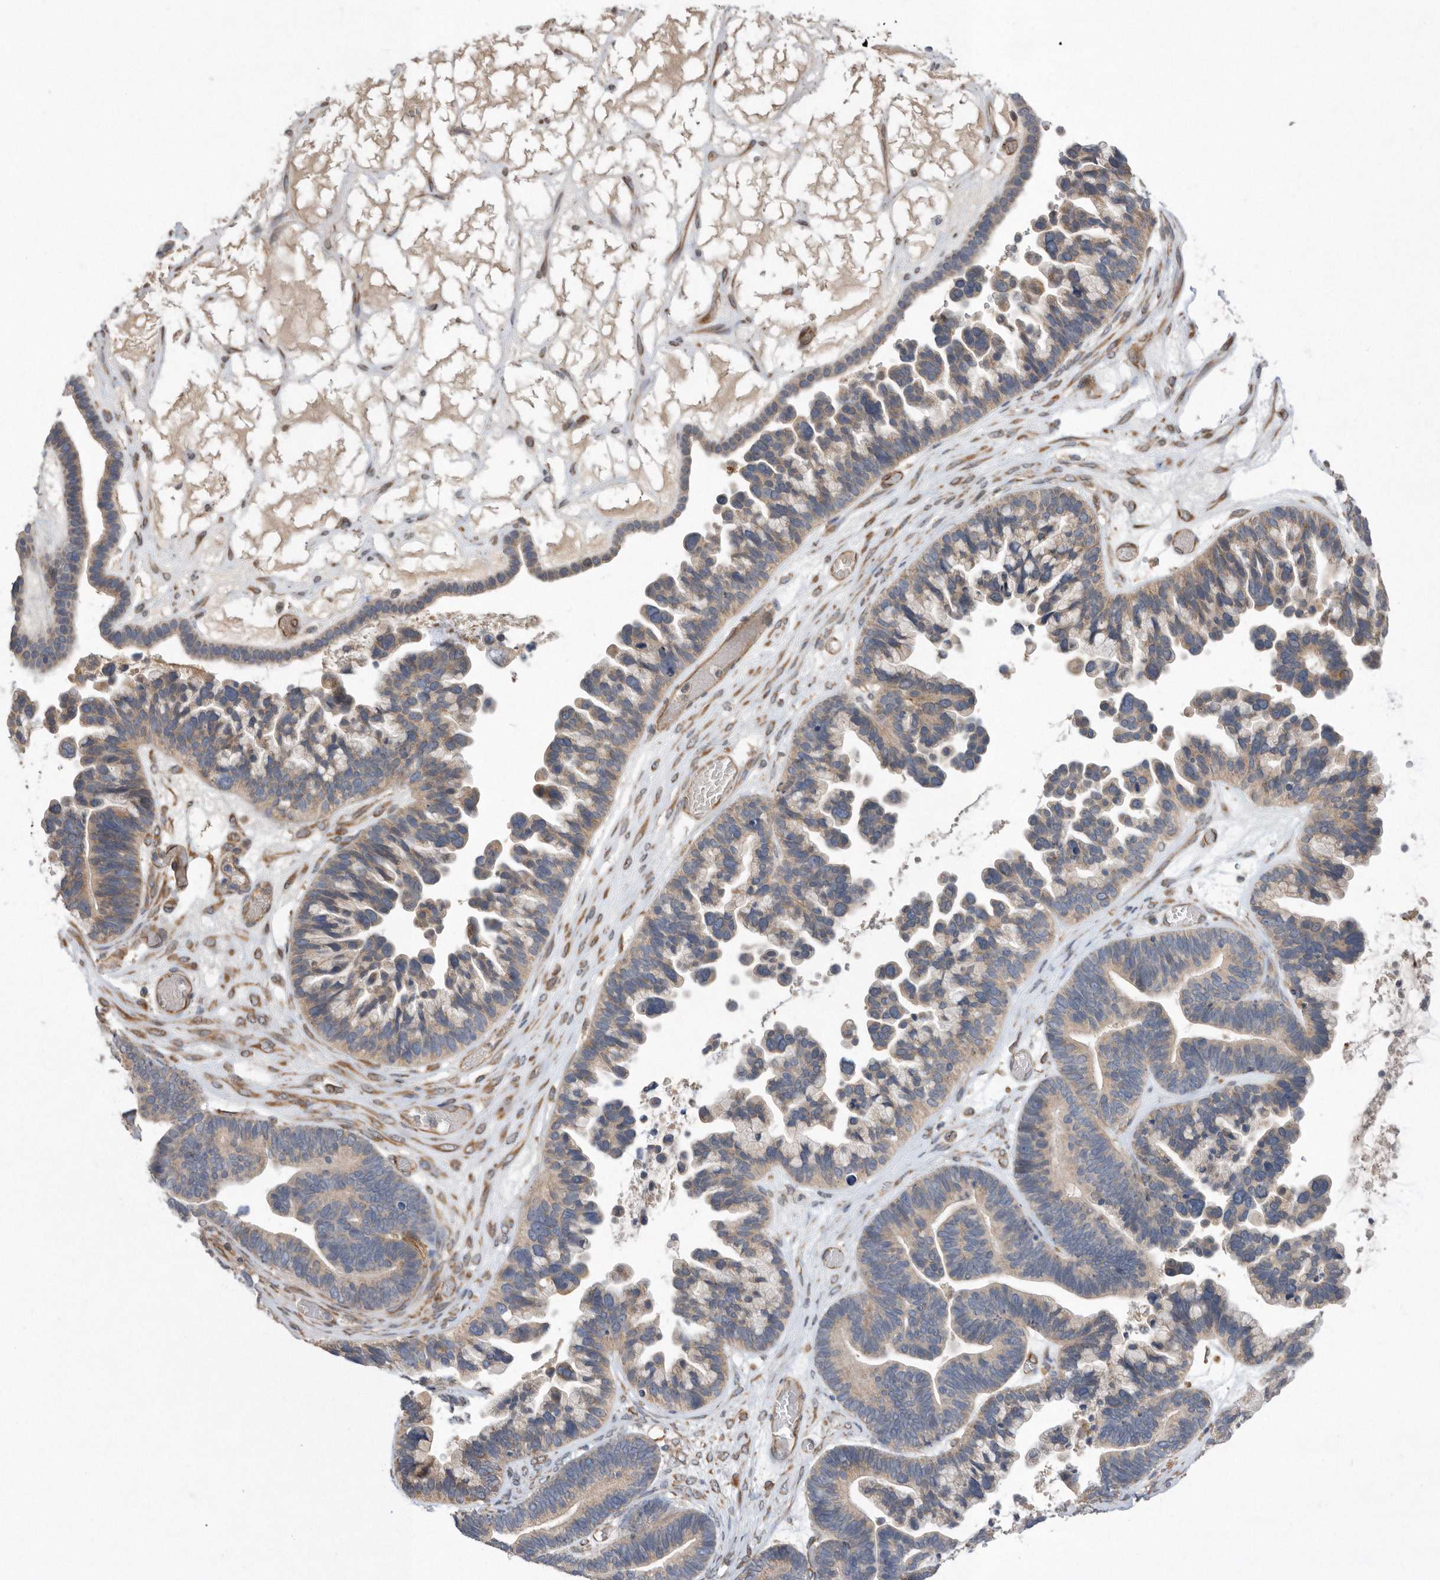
{"staining": {"intensity": "weak", "quantity": ">75%", "location": "cytoplasmic/membranous"}, "tissue": "ovarian cancer", "cell_type": "Tumor cells", "image_type": "cancer", "snomed": [{"axis": "morphology", "description": "Cystadenocarcinoma, serous, NOS"}, {"axis": "topography", "description": "Ovary"}], "caption": "Immunohistochemistry (DAB (3,3'-diaminobenzidine)) staining of human ovarian cancer (serous cystadenocarcinoma) reveals weak cytoplasmic/membranous protein staining in approximately >75% of tumor cells.", "gene": "PON2", "patient": {"sex": "female", "age": 56}}